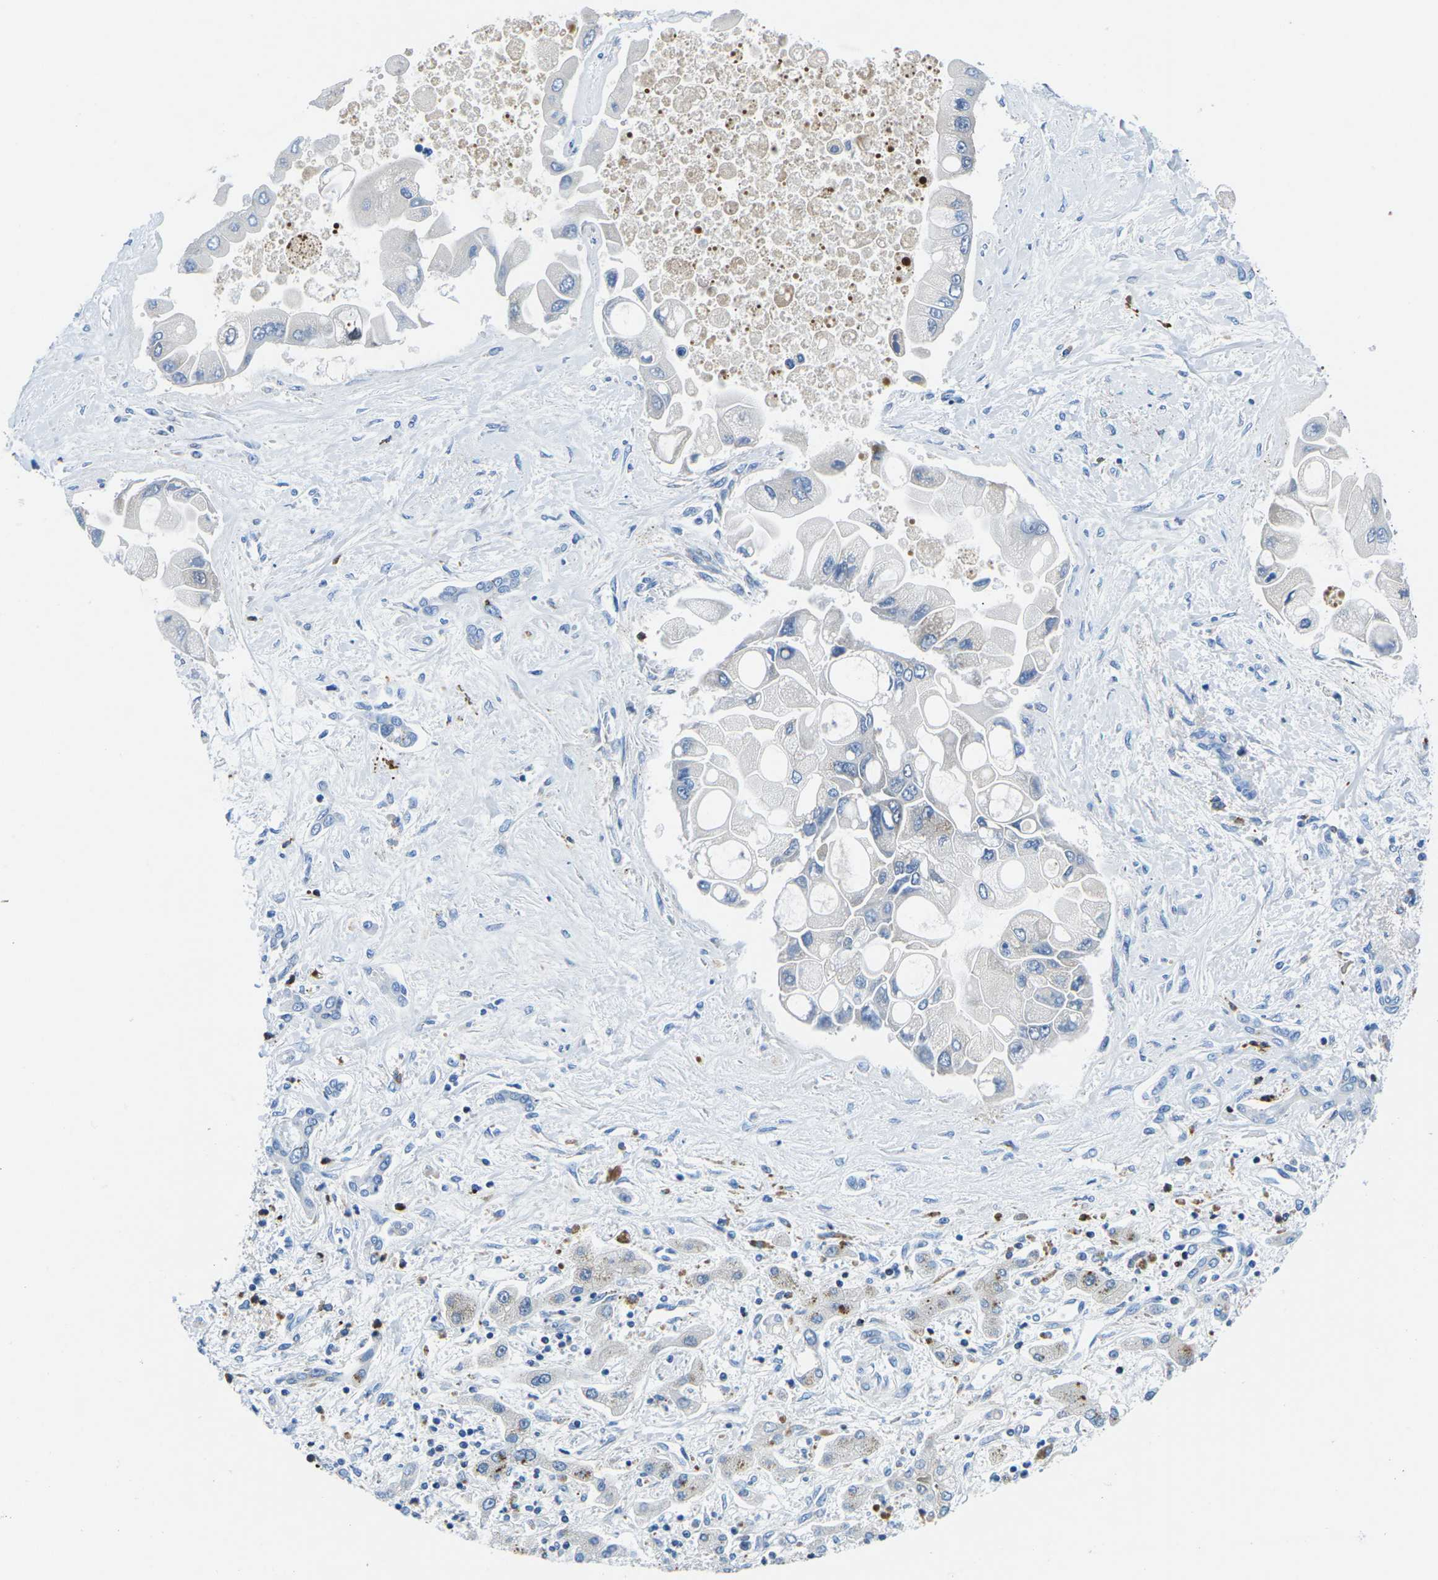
{"staining": {"intensity": "negative", "quantity": "none", "location": "none"}, "tissue": "liver cancer", "cell_type": "Tumor cells", "image_type": "cancer", "snomed": [{"axis": "morphology", "description": "Cholangiocarcinoma"}, {"axis": "topography", "description": "Liver"}], "caption": "DAB immunohistochemical staining of human liver cholangiocarcinoma demonstrates no significant staining in tumor cells. (DAB immunohistochemistry (IHC) with hematoxylin counter stain).", "gene": "MC4R", "patient": {"sex": "male", "age": 50}}